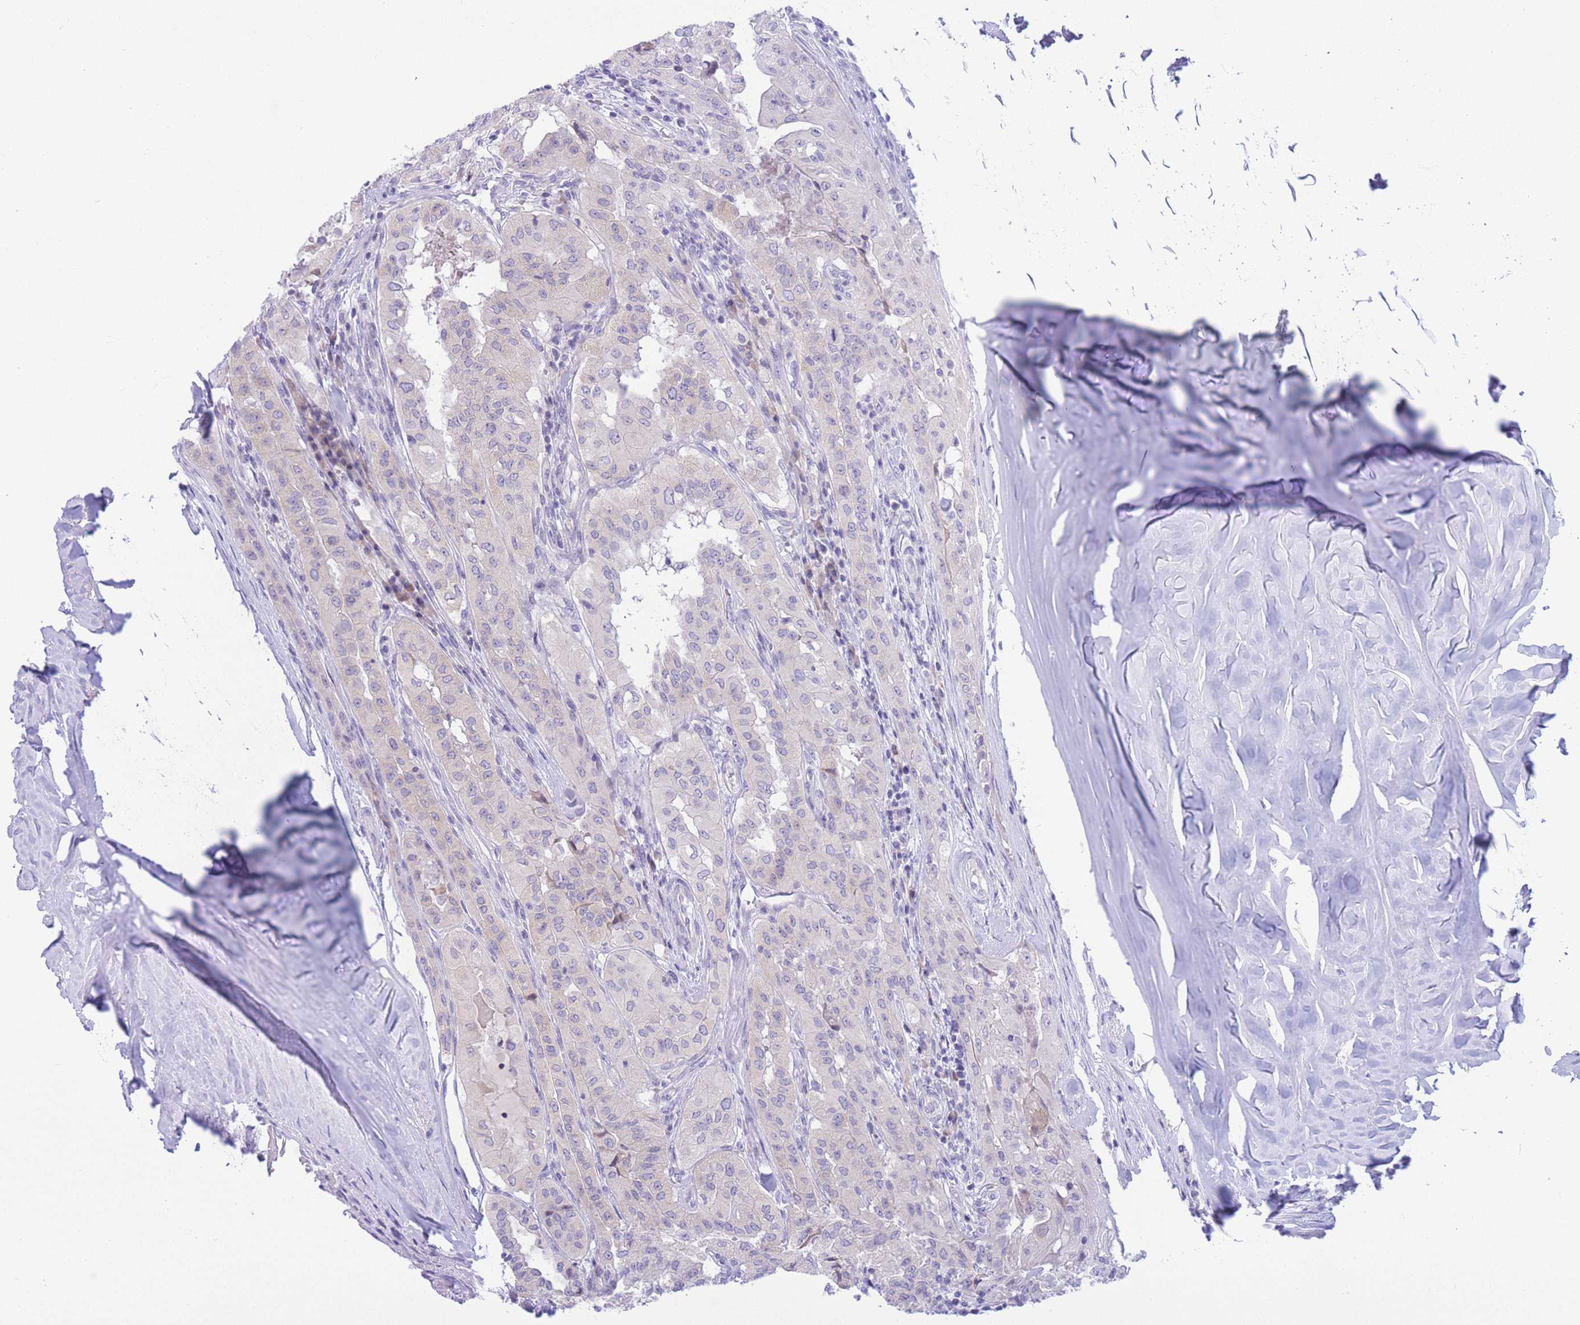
{"staining": {"intensity": "negative", "quantity": "none", "location": "none"}, "tissue": "thyroid cancer", "cell_type": "Tumor cells", "image_type": "cancer", "snomed": [{"axis": "morphology", "description": "Papillary adenocarcinoma, NOS"}, {"axis": "topography", "description": "Thyroid gland"}], "caption": "Immunohistochemistry photomicrograph of neoplastic tissue: human thyroid papillary adenocarcinoma stained with DAB (3,3'-diaminobenzidine) exhibits no significant protein staining in tumor cells.", "gene": "RPL39L", "patient": {"sex": "female", "age": 59}}